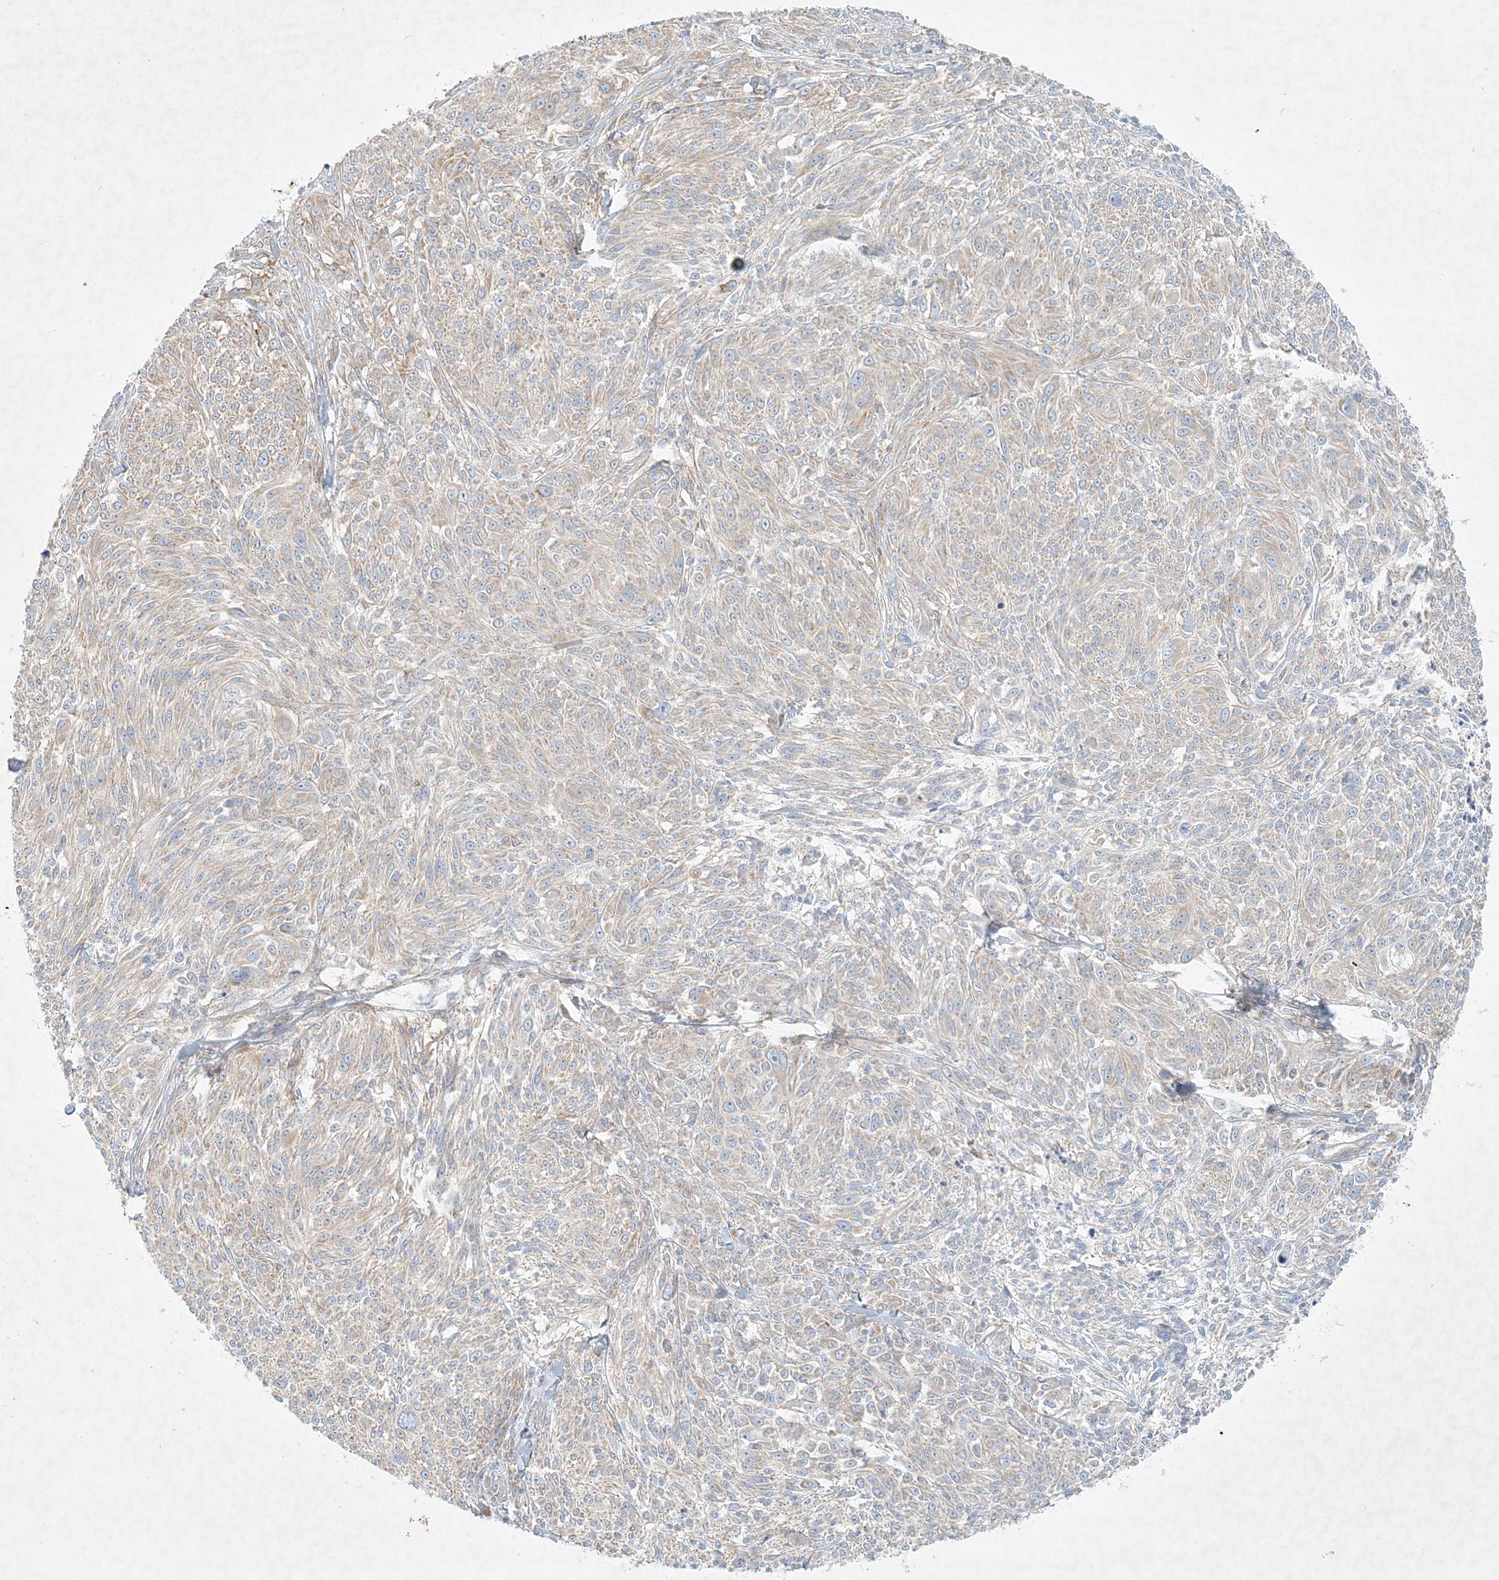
{"staining": {"intensity": "moderate", "quantity": "25%-75%", "location": "cytoplasmic/membranous"}, "tissue": "melanoma", "cell_type": "Tumor cells", "image_type": "cancer", "snomed": [{"axis": "morphology", "description": "Malignant melanoma, NOS"}, {"axis": "topography", "description": "Skin of trunk"}], "caption": "Protein analysis of malignant melanoma tissue reveals moderate cytoplasmic/membranous expression in approximately 25%-75% of tumor cells.", "gene": "STK11IP", "patient": {"sex": "male", "age": 71}}